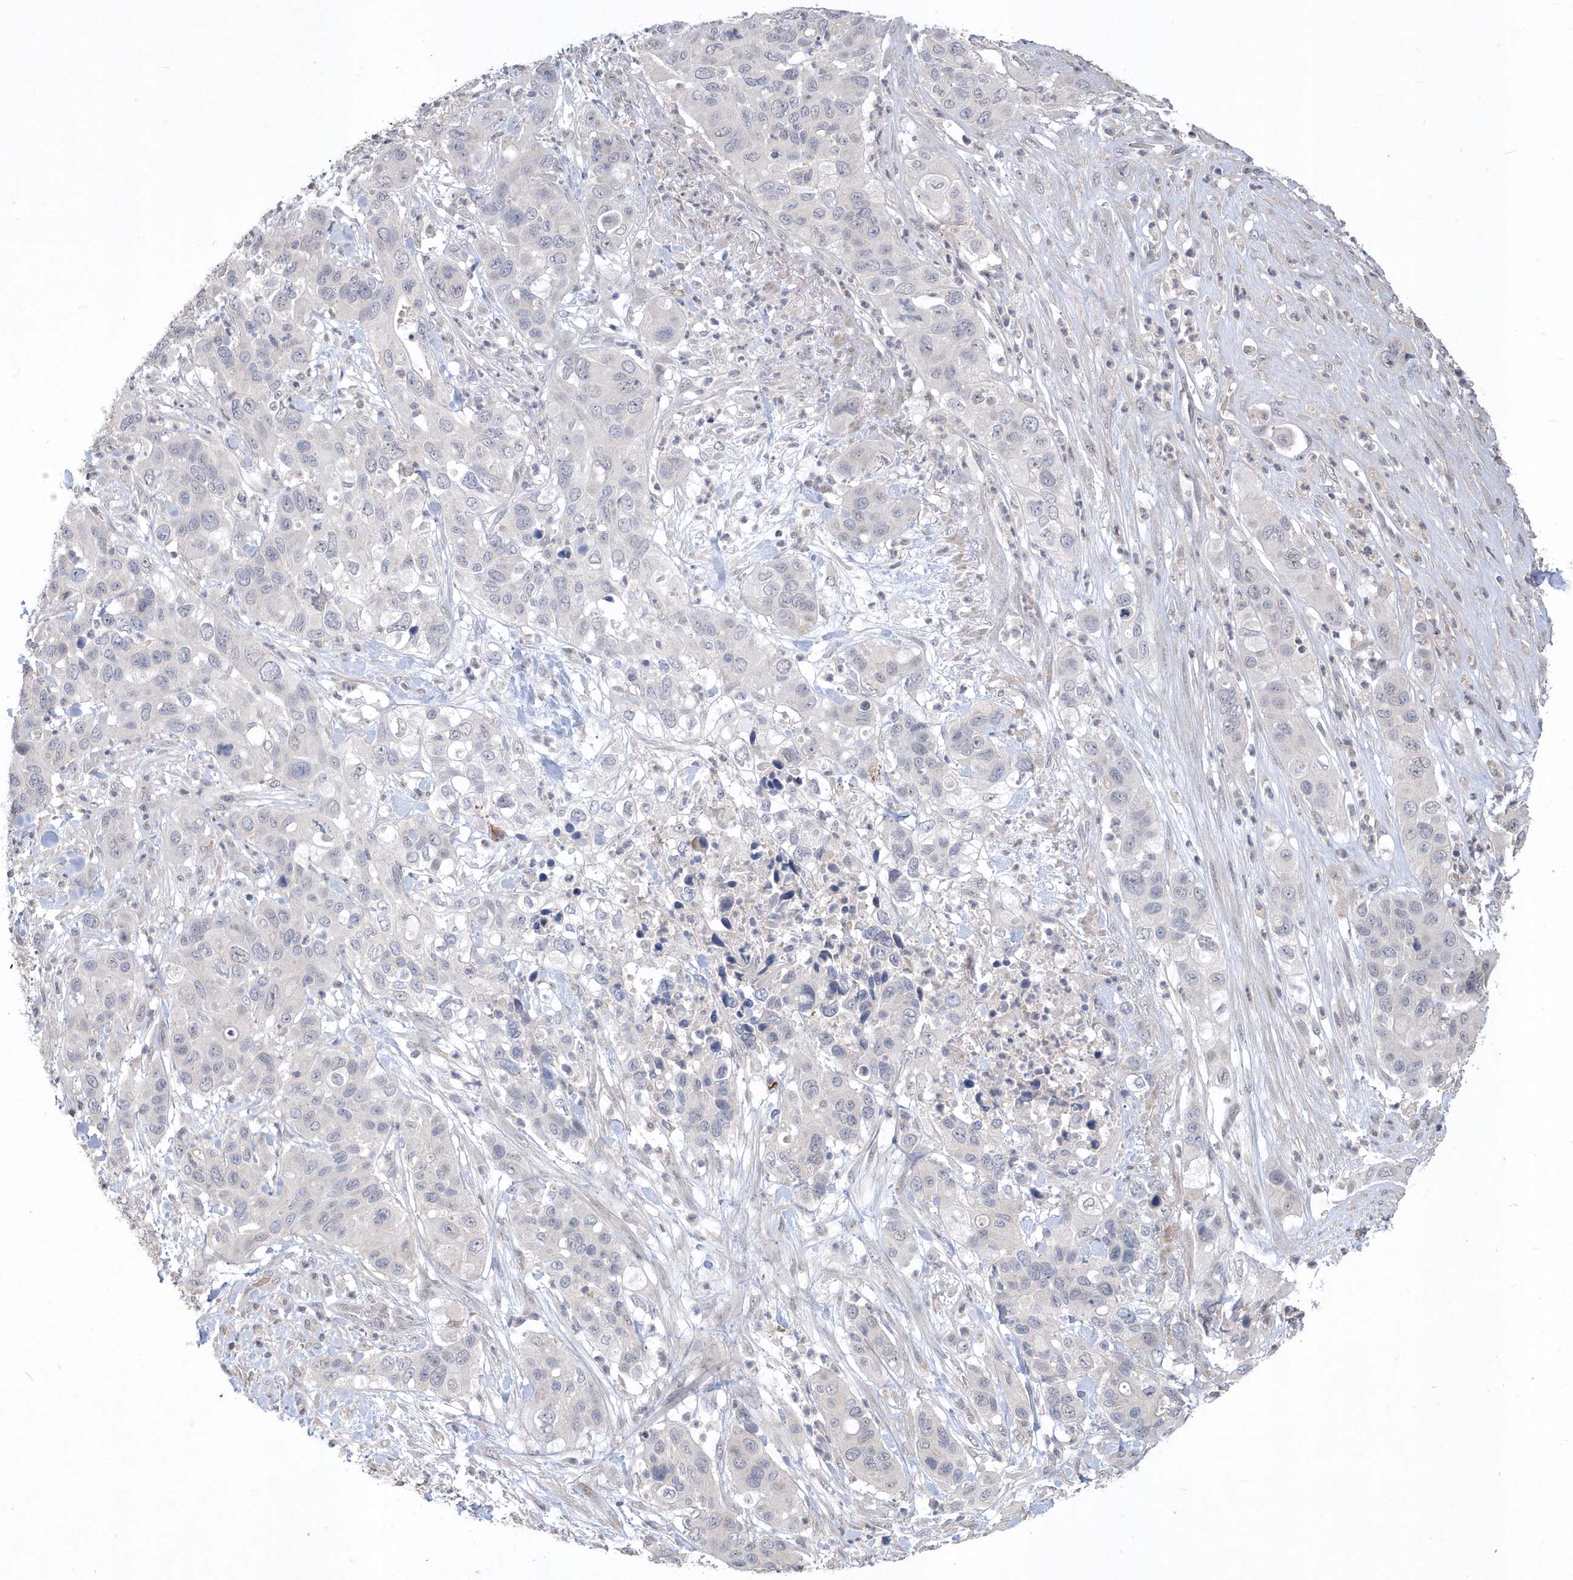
{"staining": {"intensity": "negative", "quantity": "none", "location": "none"}, "tissue": "pancreatic cancer", "cell_type": "Tumor cells", "image_type": "cancer", "snomed": [{"axis": "morphology", "description": "Adenocarcinoma, NOS"}, {"axis": "topography", "description": "Pancreas"}], "caption": "Immunohistochemistry photomicrograph of pancreatic adenocarcinoma stained for a protein (brown), which exhibits no expression in tumor cells. Nuclei are stained in blue.", "gene": "TSPEAR", "patient": {"sex": "female", "age": 71}}